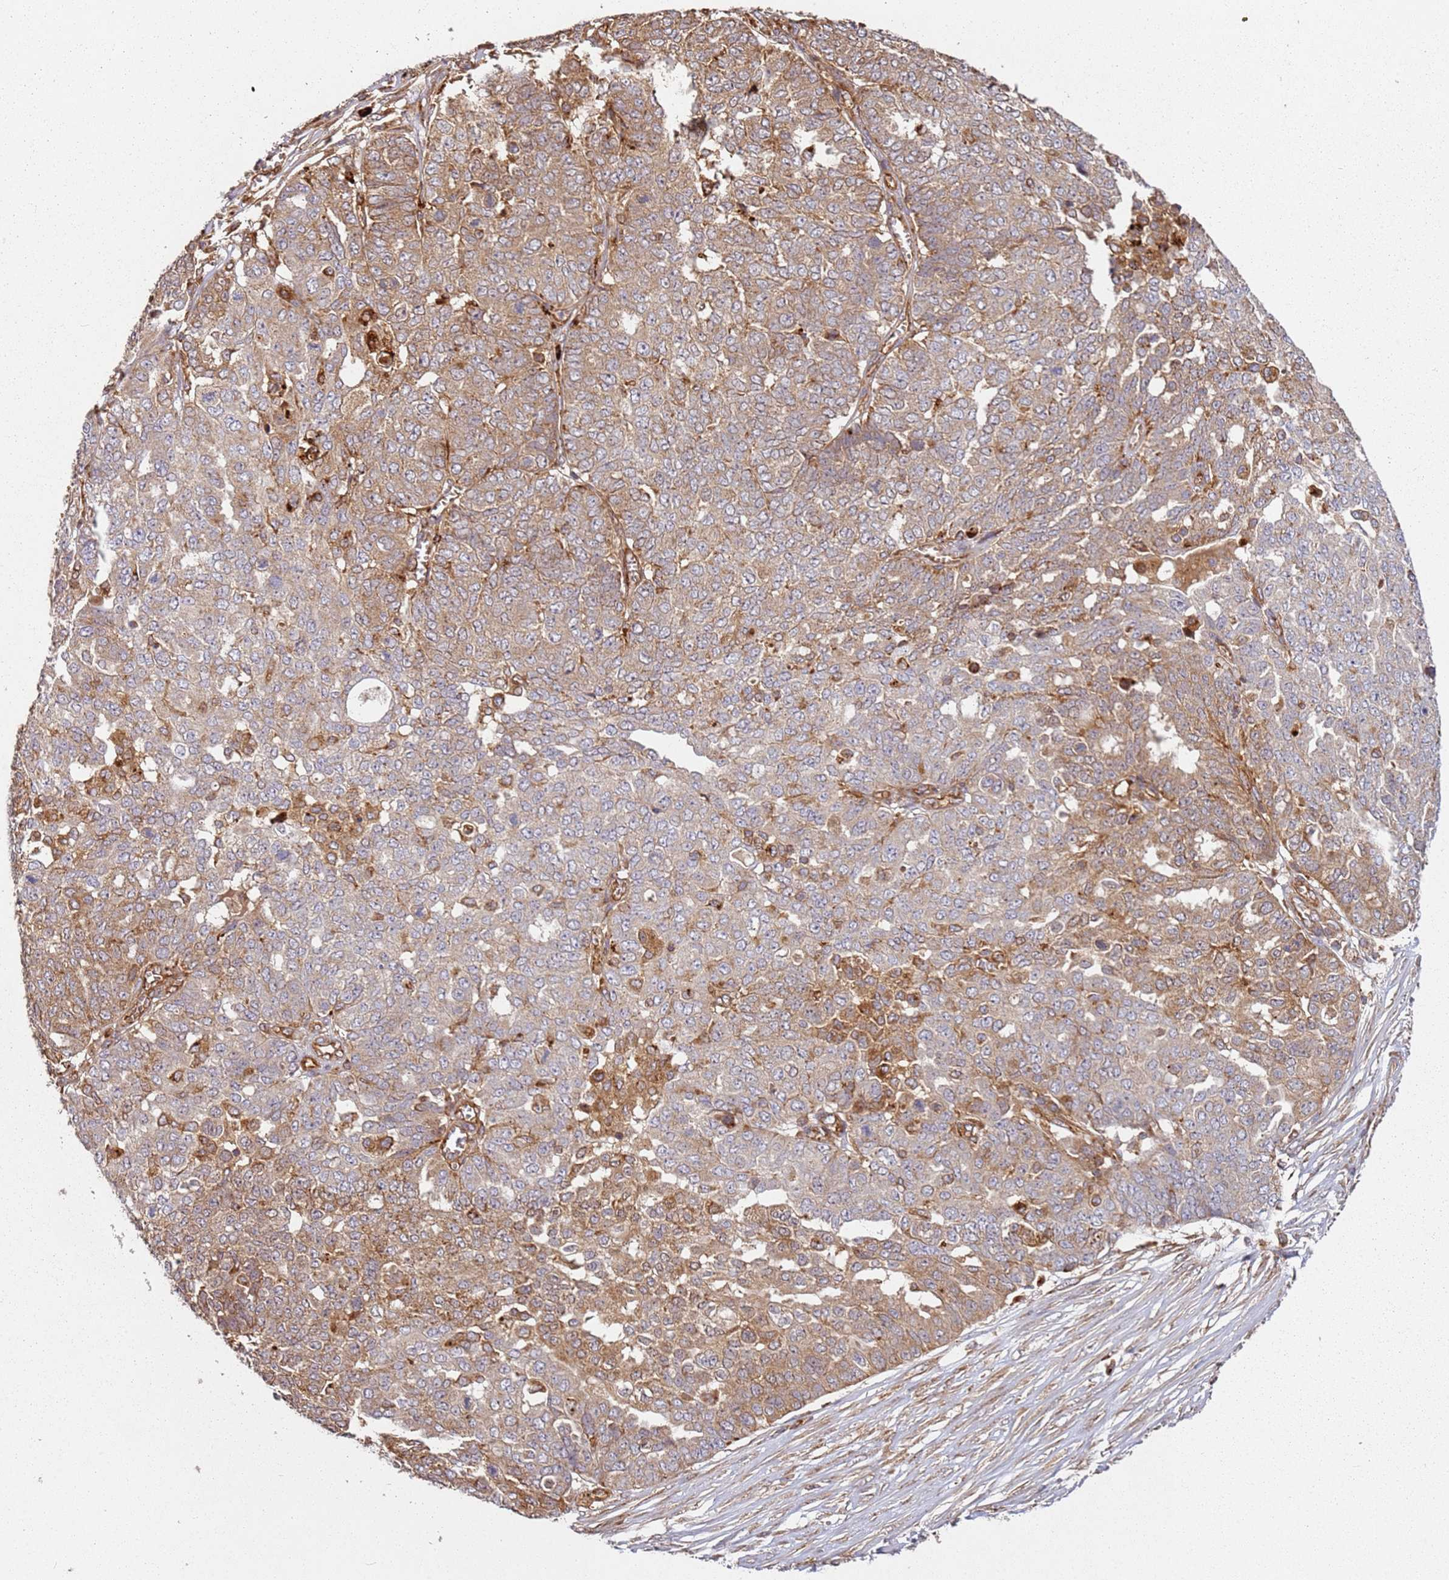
{"staining": {"intensity": "moderate", "quantity": ">75%", "location": "cytoplasmic/membranous"}, "tissue": "ovarian cancer", "cell_type": "Tumor cells", "image_type": "cancer", "snomed": [{"axis": "morphology", "description": "Cystadenocarcinoma, serous, NOS"}, {"axis": "topography", "description": "Soft tissue"}, {"axis": "topography", "description": "Ovary"}], "caption": "An immunohistochemistry (IHC) histopathology image of neoplastic tissue is shown. Protein staining in brown highlights moderate cytoplasmic/membranous positivity in ovarian serous cystadenocarcinoma within tumor cells.", "gene": "SCGB2B2", "patient": {"sex": "female", "age": 57}}